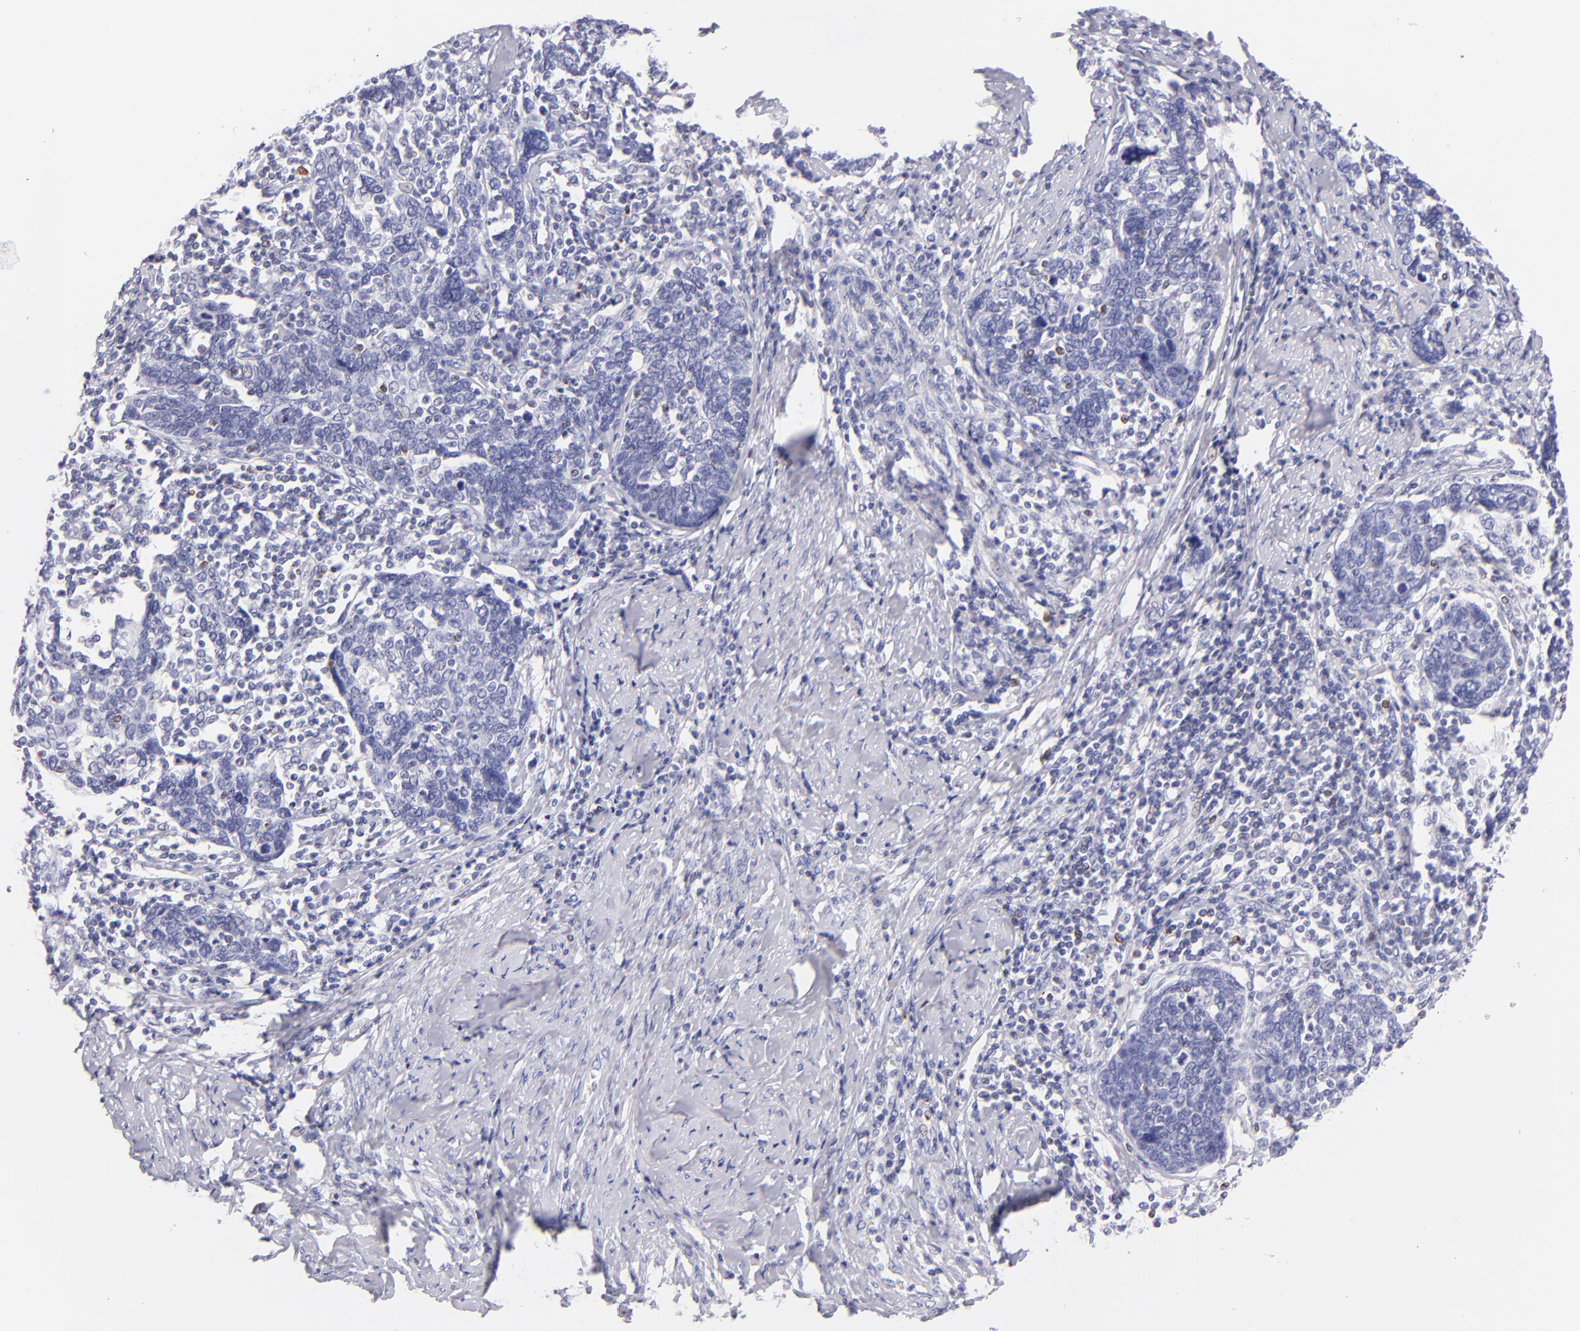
{"staining": {"intensity": "negative", "quantity": "none", "location": "none"}, "tissue": "cervical cancer", "cell_type": "Tumor cells", "image_type": "cancer", "snomed": [{"axis": "morphology", "description": "Squamous cell carcinoma, NOS"}, {"axis": "topography", "description": "Cervix"}], "caption": "Immunohistochemistry of cervical cancer exhibits no expression in tumor cells.", "gene": "PRF1", "patient": {"sex": "female", "age": 41}}